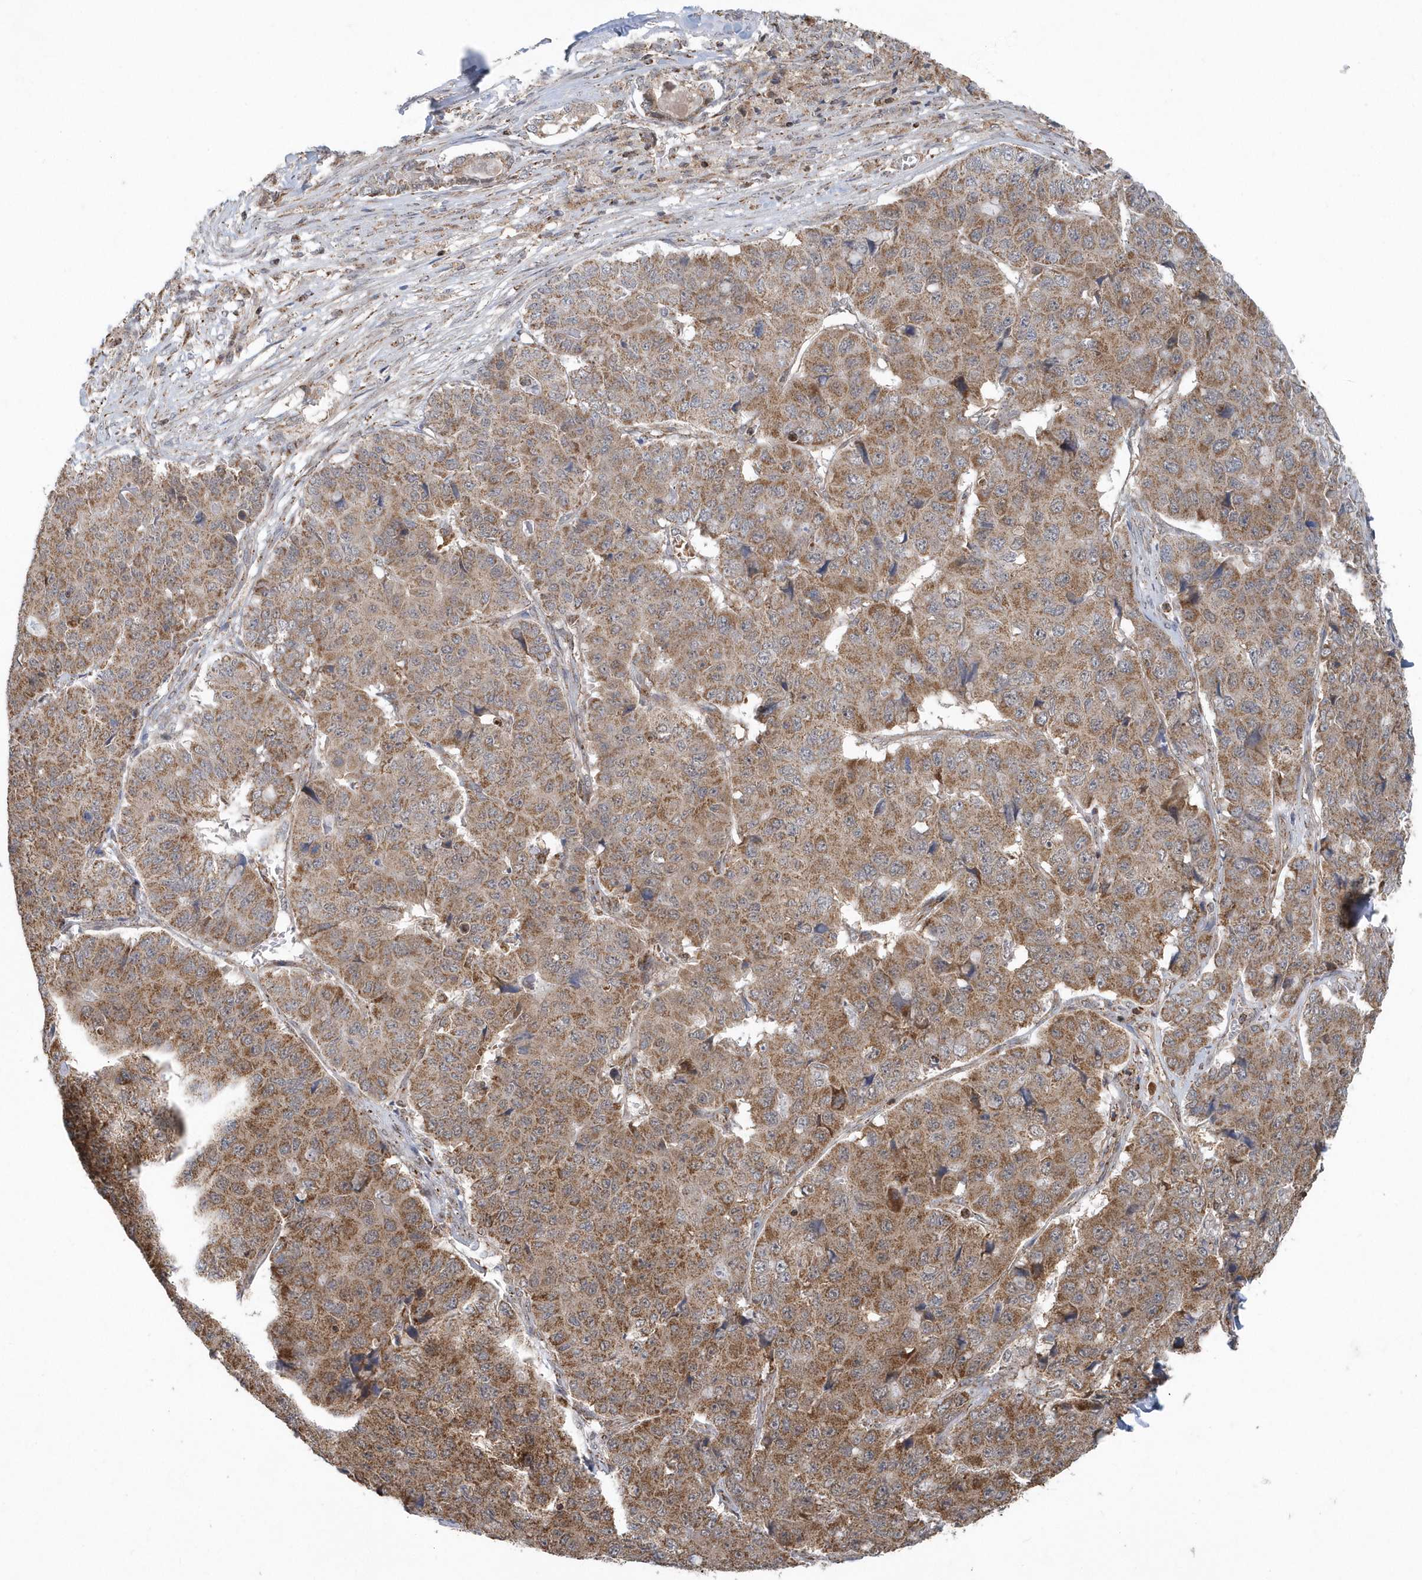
{"staining": {"intensity": "moderate", "quantity": ">75%", "location": "cytoplasmic/membranous"}, "tissue": "pancreatic cancer", "cell_type": "Tumor cells", "image_type": "cancer", "snomed": [{"axis": "morphology", "description": "Adenocarcinoma, NOS"}, {"axis": "topography", "description": "Pancreas"}], "caption": "The histopathology image exhibits immunohistochemical staining of pancreatic adenocarcinoma. There is moderate cytoplasmic/membranous expression is appreciated in about >75% of tumor cells.", "gene": "PPP1R7", "patient": {"sex": "male", "age": 50}}